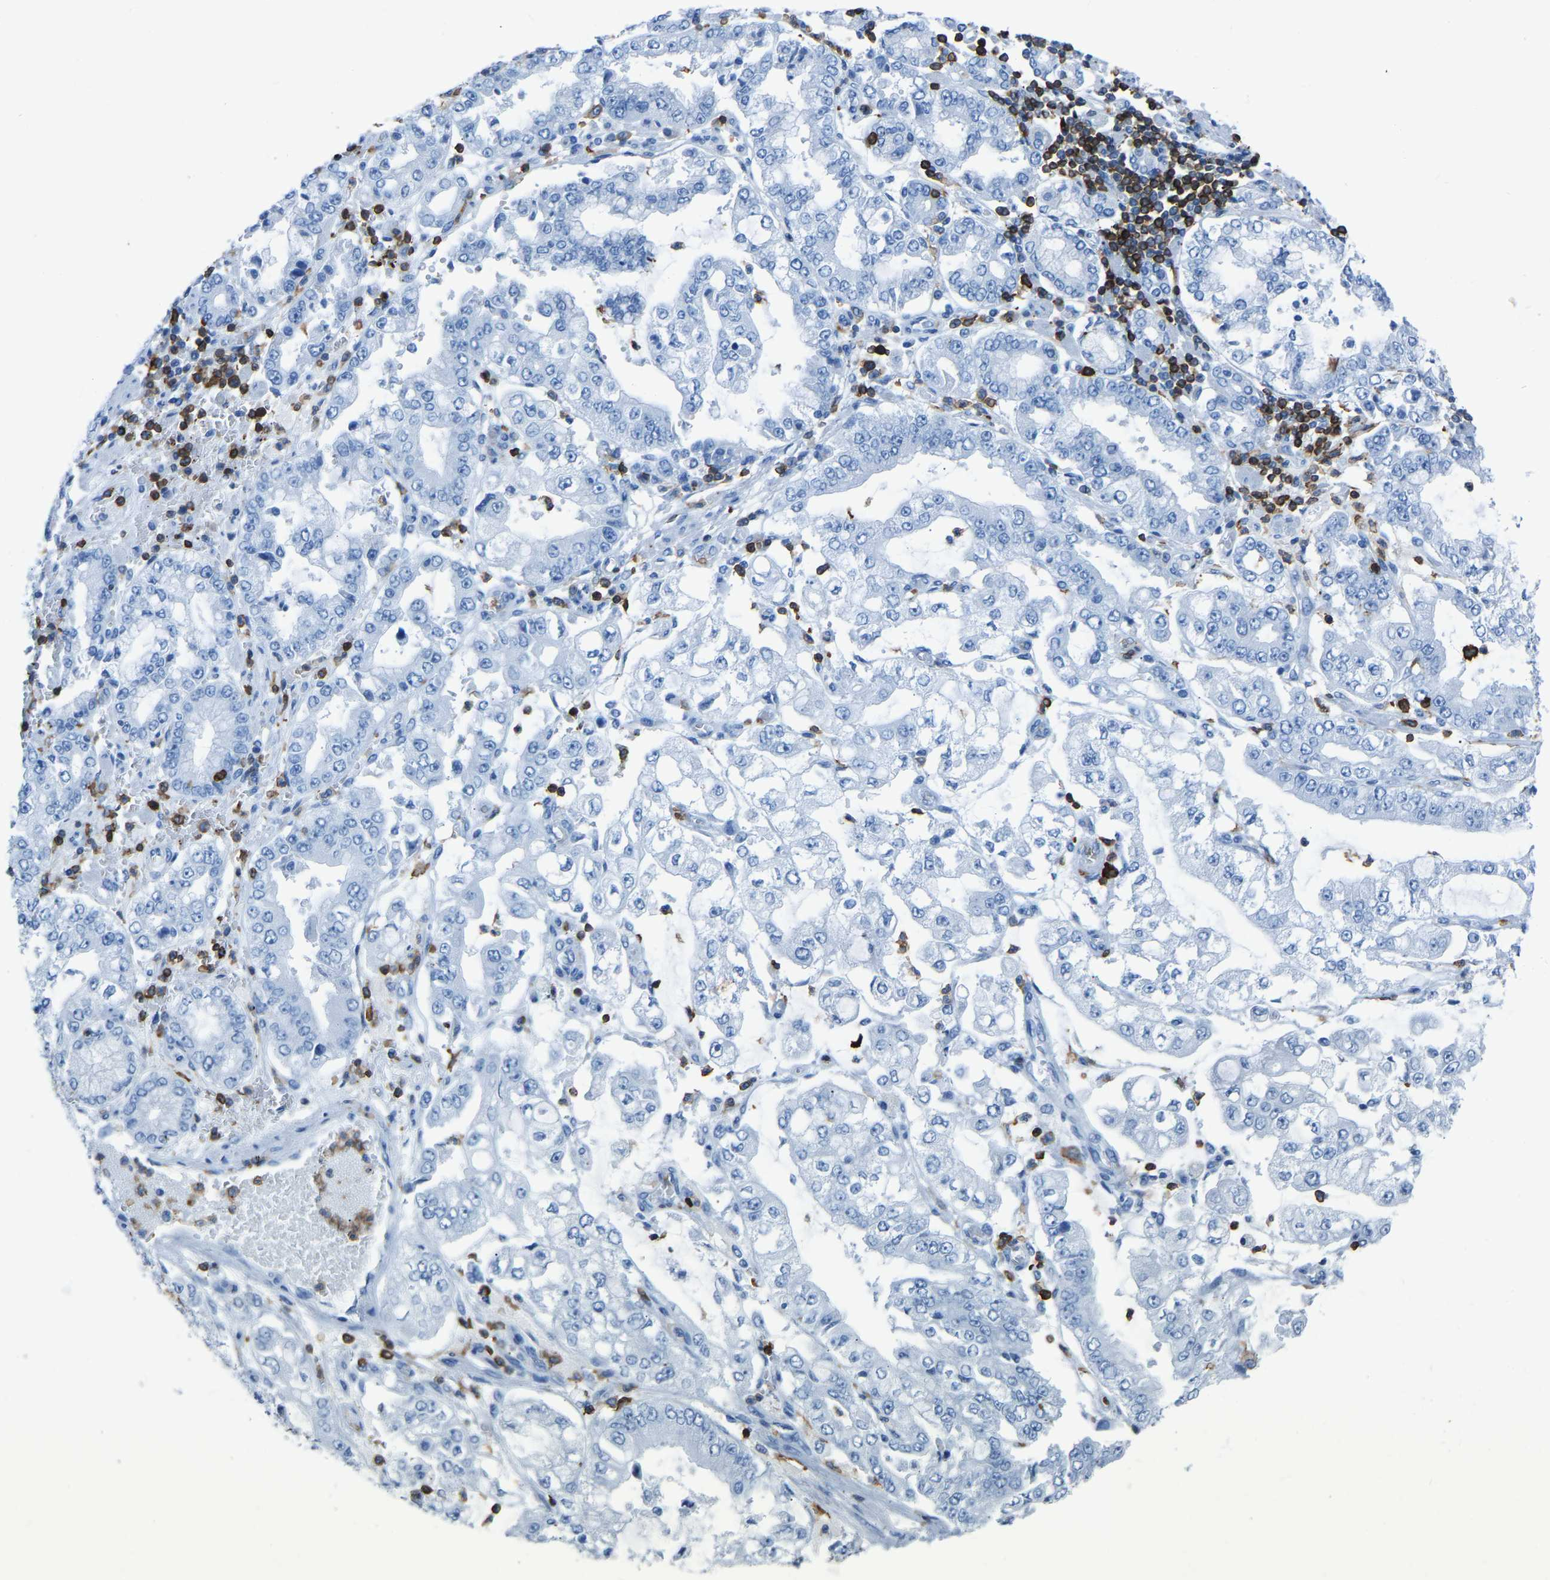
{"staining": {"intensity": "negative", "quantity": "none", "location": "none"}, "tissue": "stomach cancer", "cell_type": "Tumor cells", "image_type": "cancer", "snomed": [{"axis": "morphology", "description": "Adenocarcinoma, NOS"}, {"axis": "topography", "description": "Stomach"}], "caption": "DAB immunohistochemical staining of stomach cancer exhibits no significant expression in tumor cells. (Immunohistochemistry (ihc), brightfield microscopy, high magnification).", "gene": "LSP1", "patient": {"sex": "male", "age": 76}}